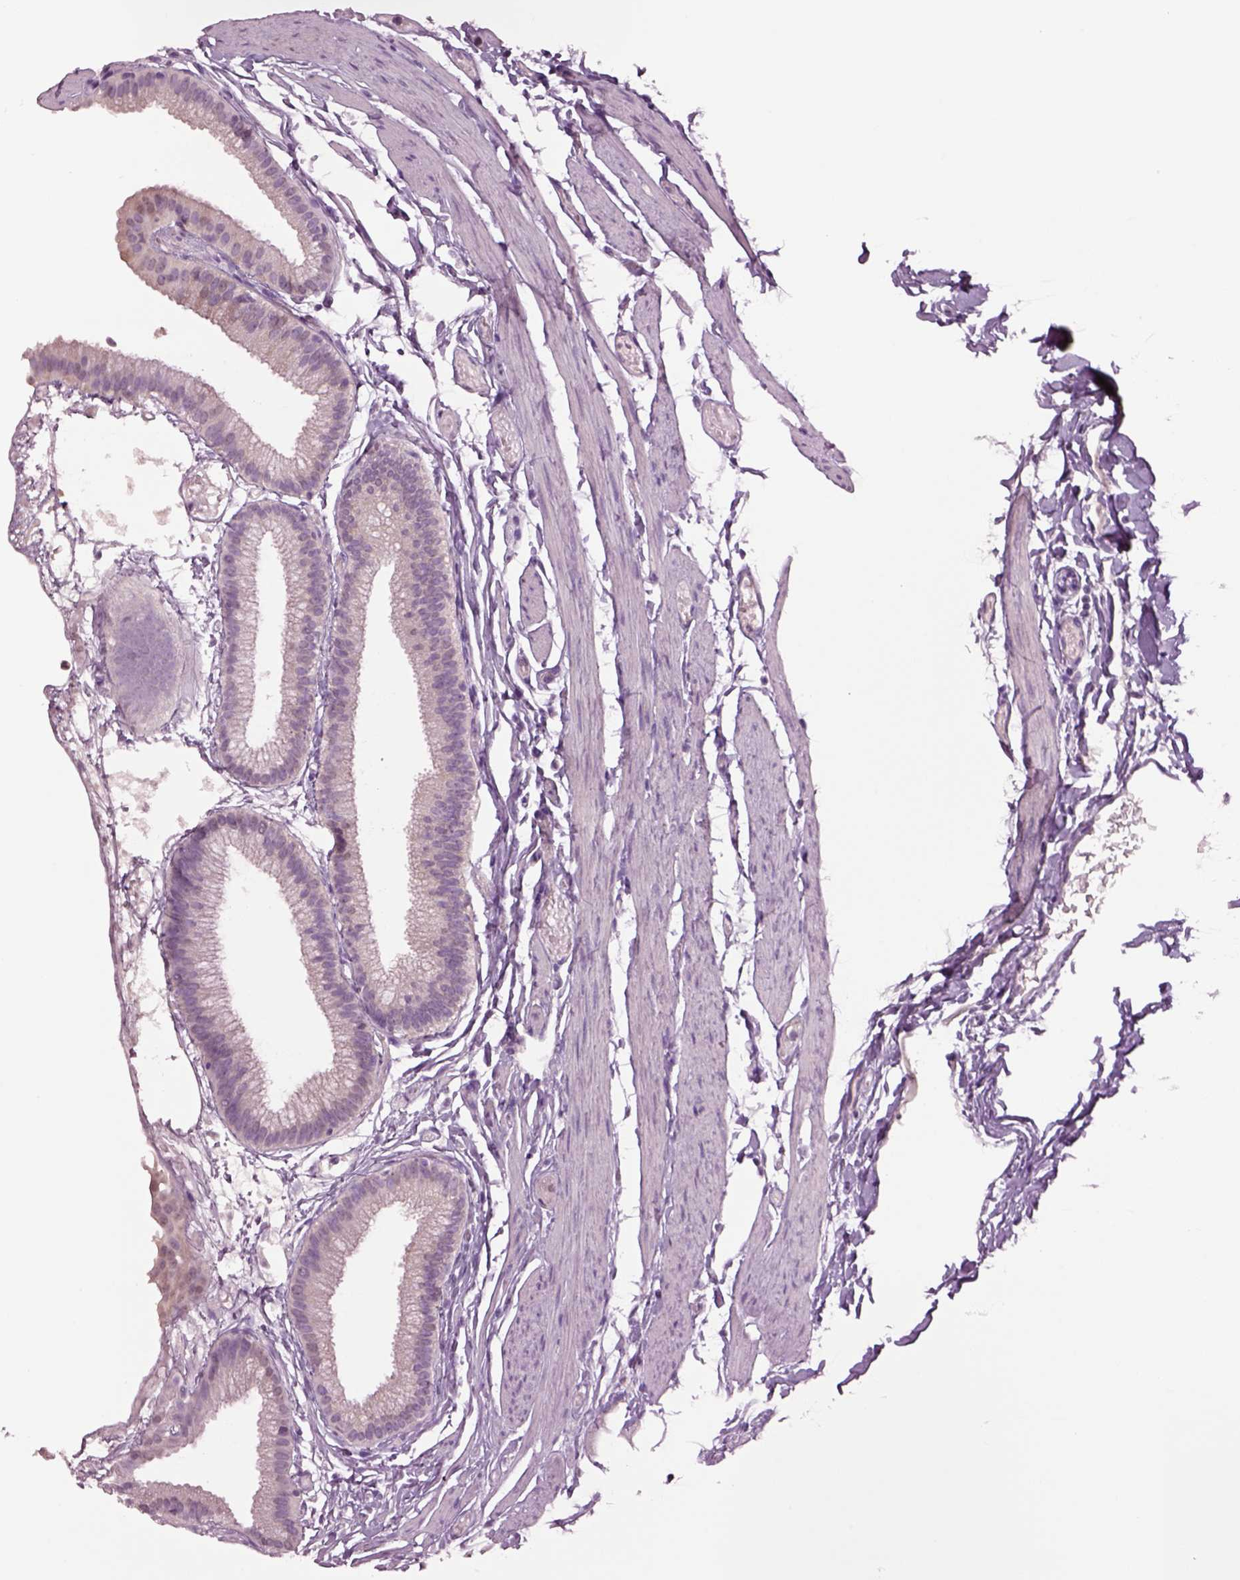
{"staining": {"intensity": "negative", "quantity": "none", "location": "none"}, "tissue": "gallbladder", "cell_type": "Glandular cells", "image_type": "normal", "snomed": [{"axis": "morphology", "description": "Normal tissue, NOS"}, {"axis": "topography", "description": "Gallbladder"}], "caption": "The immunohistochemistry micrograph has no significant expression in glandular cells of gallbladder.", "gene": "CLPSL1", "patient": {"sex": "female", "age": 45}}